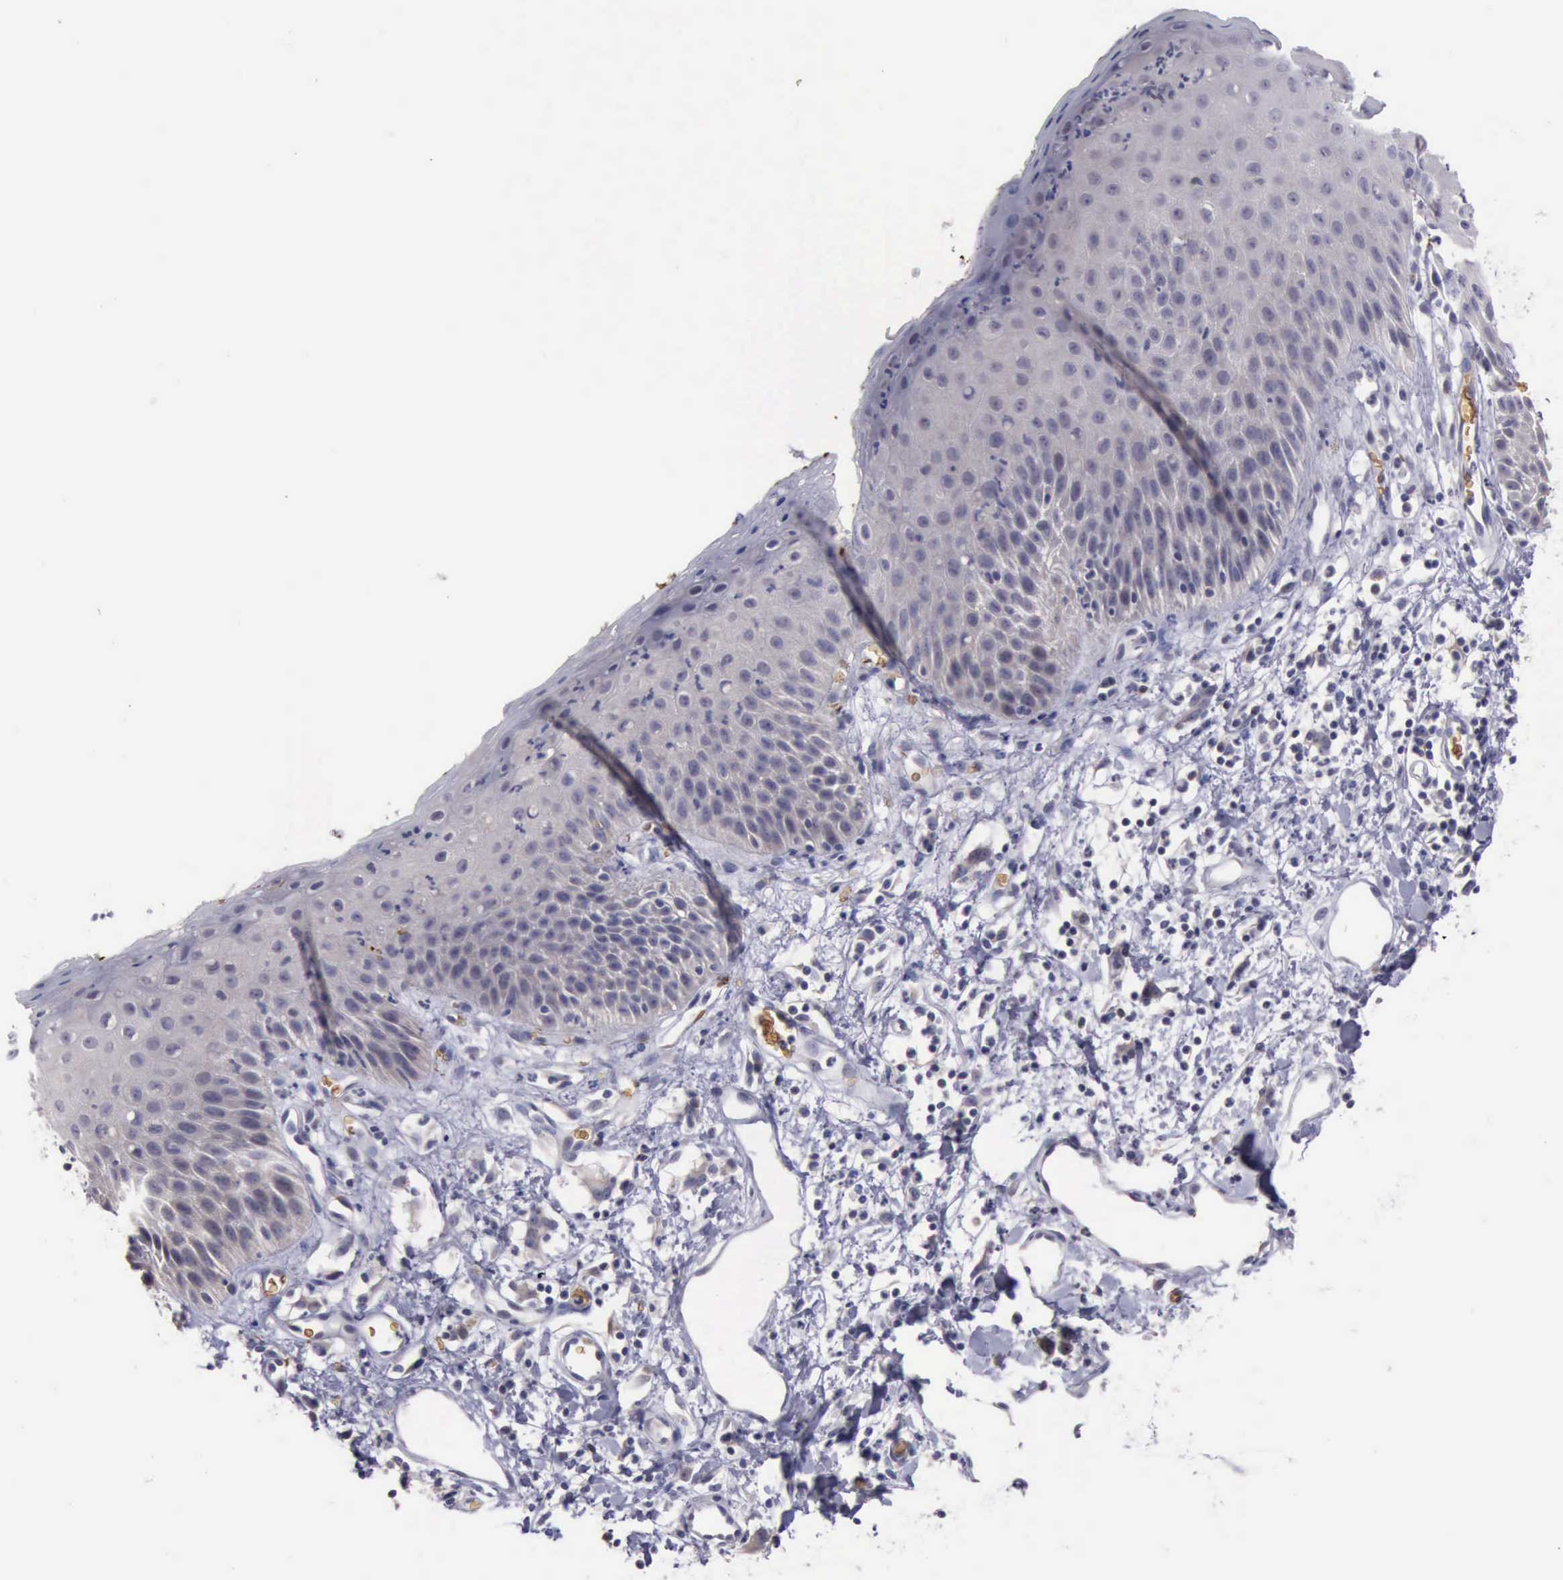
{"staining": {"intensity": "negative", "quantity": "none", "location": "none"}, "tissue": "skin", "cell_type": "Epidermal cells", "image_type": "normal", "snomed": [{"axis": "morphology", "description": "Normal tissue, NOS"}, {"axis": "topography", "description": "Vulva"}, {"axis": "topography", "description": "Peripheral nerve tissue"}], "caption": "Unremarkable skin was stained to show a protein in brown. There is no significant positivity in epidermal cells. (DAB IHC visualized using brightfield microscopy, high magnification).", "gene": "CEP128", "patient": {"sex": "female", "age": 68}}